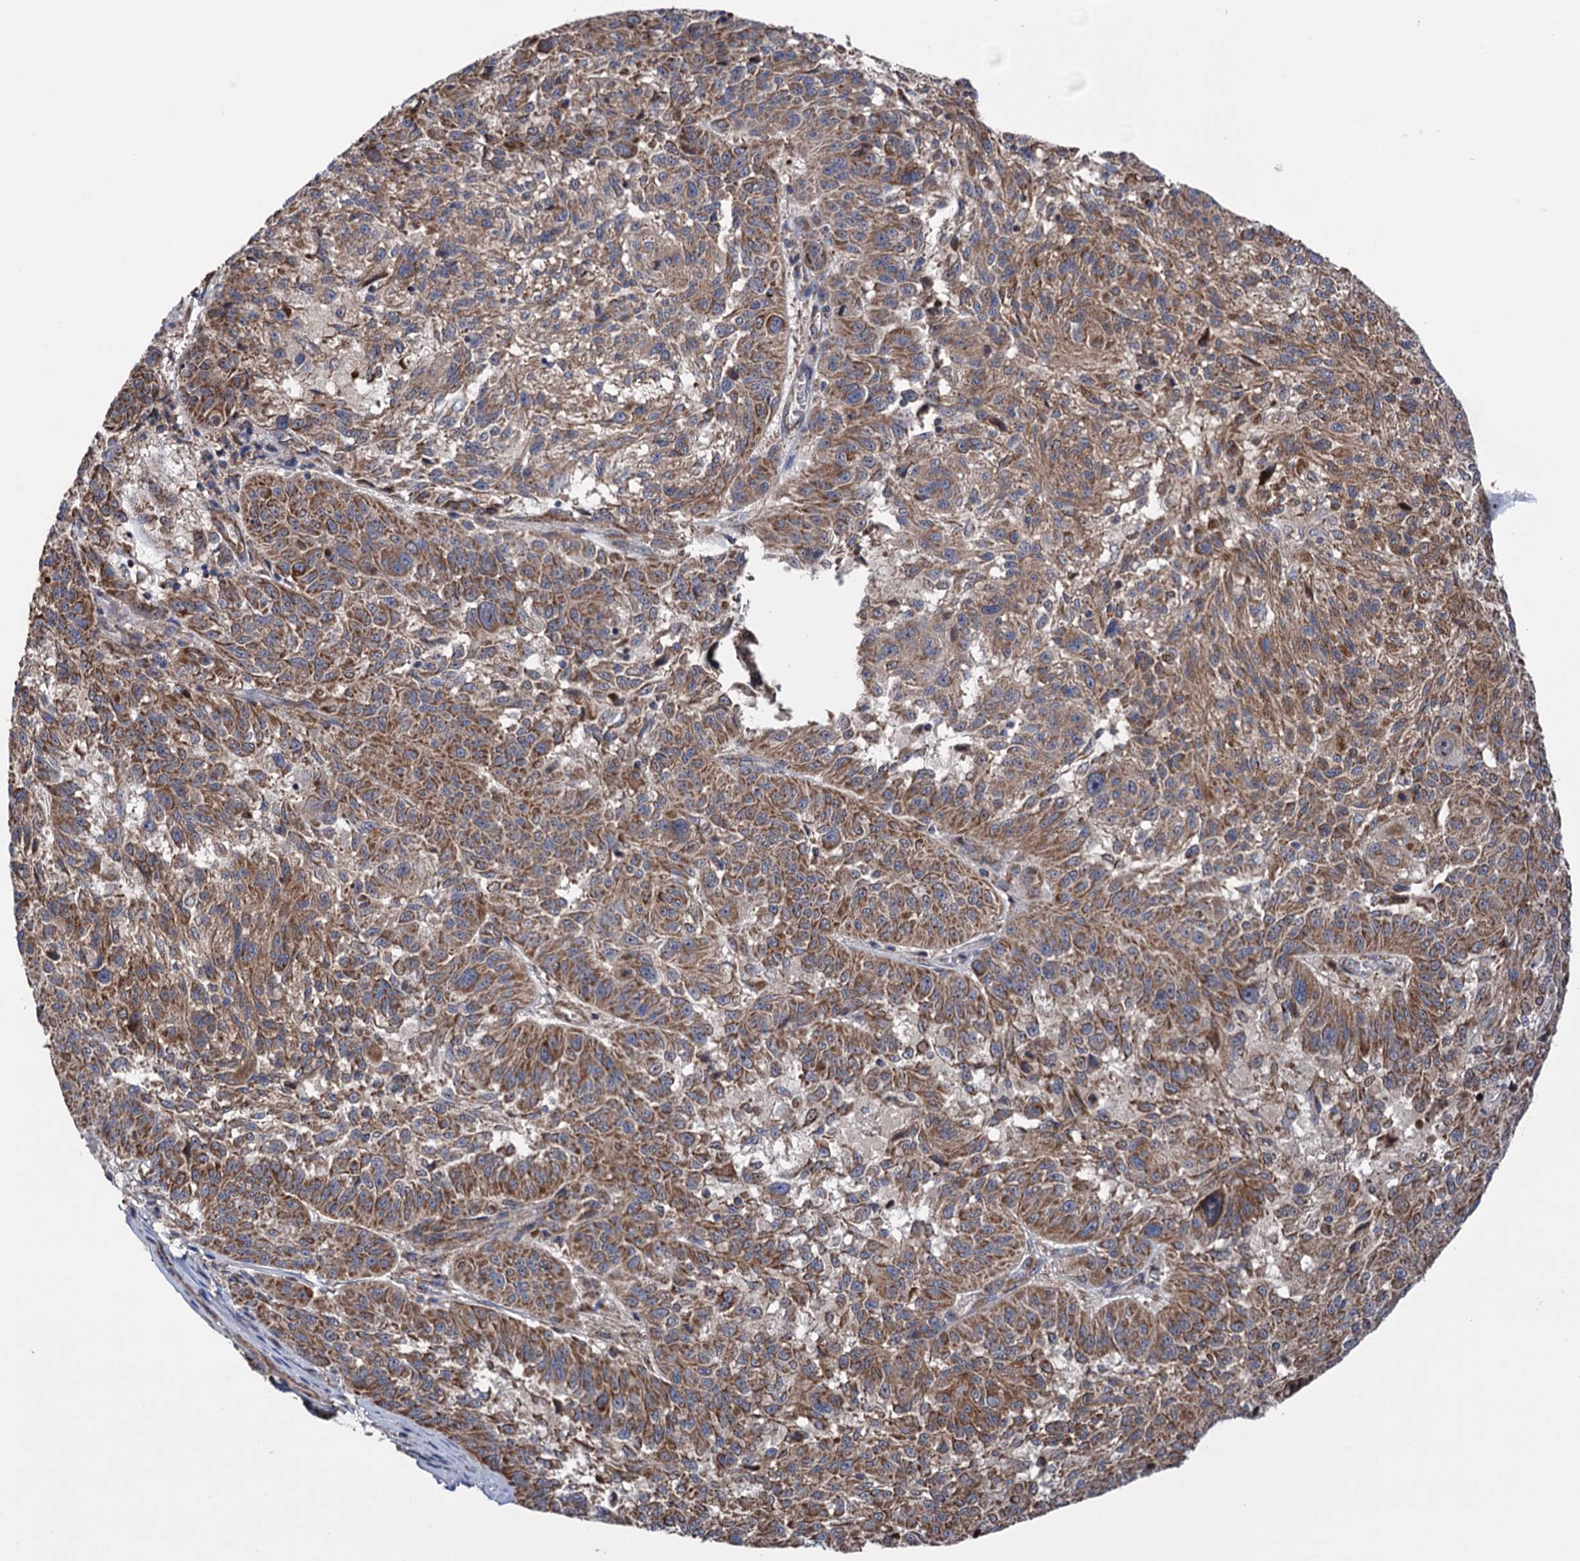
{"staining": {"intensity": "moderate", "quantity": ">75%", "location": "cytoplasmic/membranous"}, "tissue": "melanoma", "cell_type": "Tumor cells", "image_type": "cancer", "snomed": [{"axis": "morphology", "description": "Malignant melanoma, NOS"}, {"axis": "topography", "description": "Skin"}], "caption": "Melanoma stained with immunohistochemistry demonstrates moderate cytoplasmic/membranous staining in approximately >75% of tumor cells. Immunohistochemistry stains the protein in brown and the nuclei are stained blue.", "gene": "SUCLA2", "patient": {"sex": "male", "age": 53}}